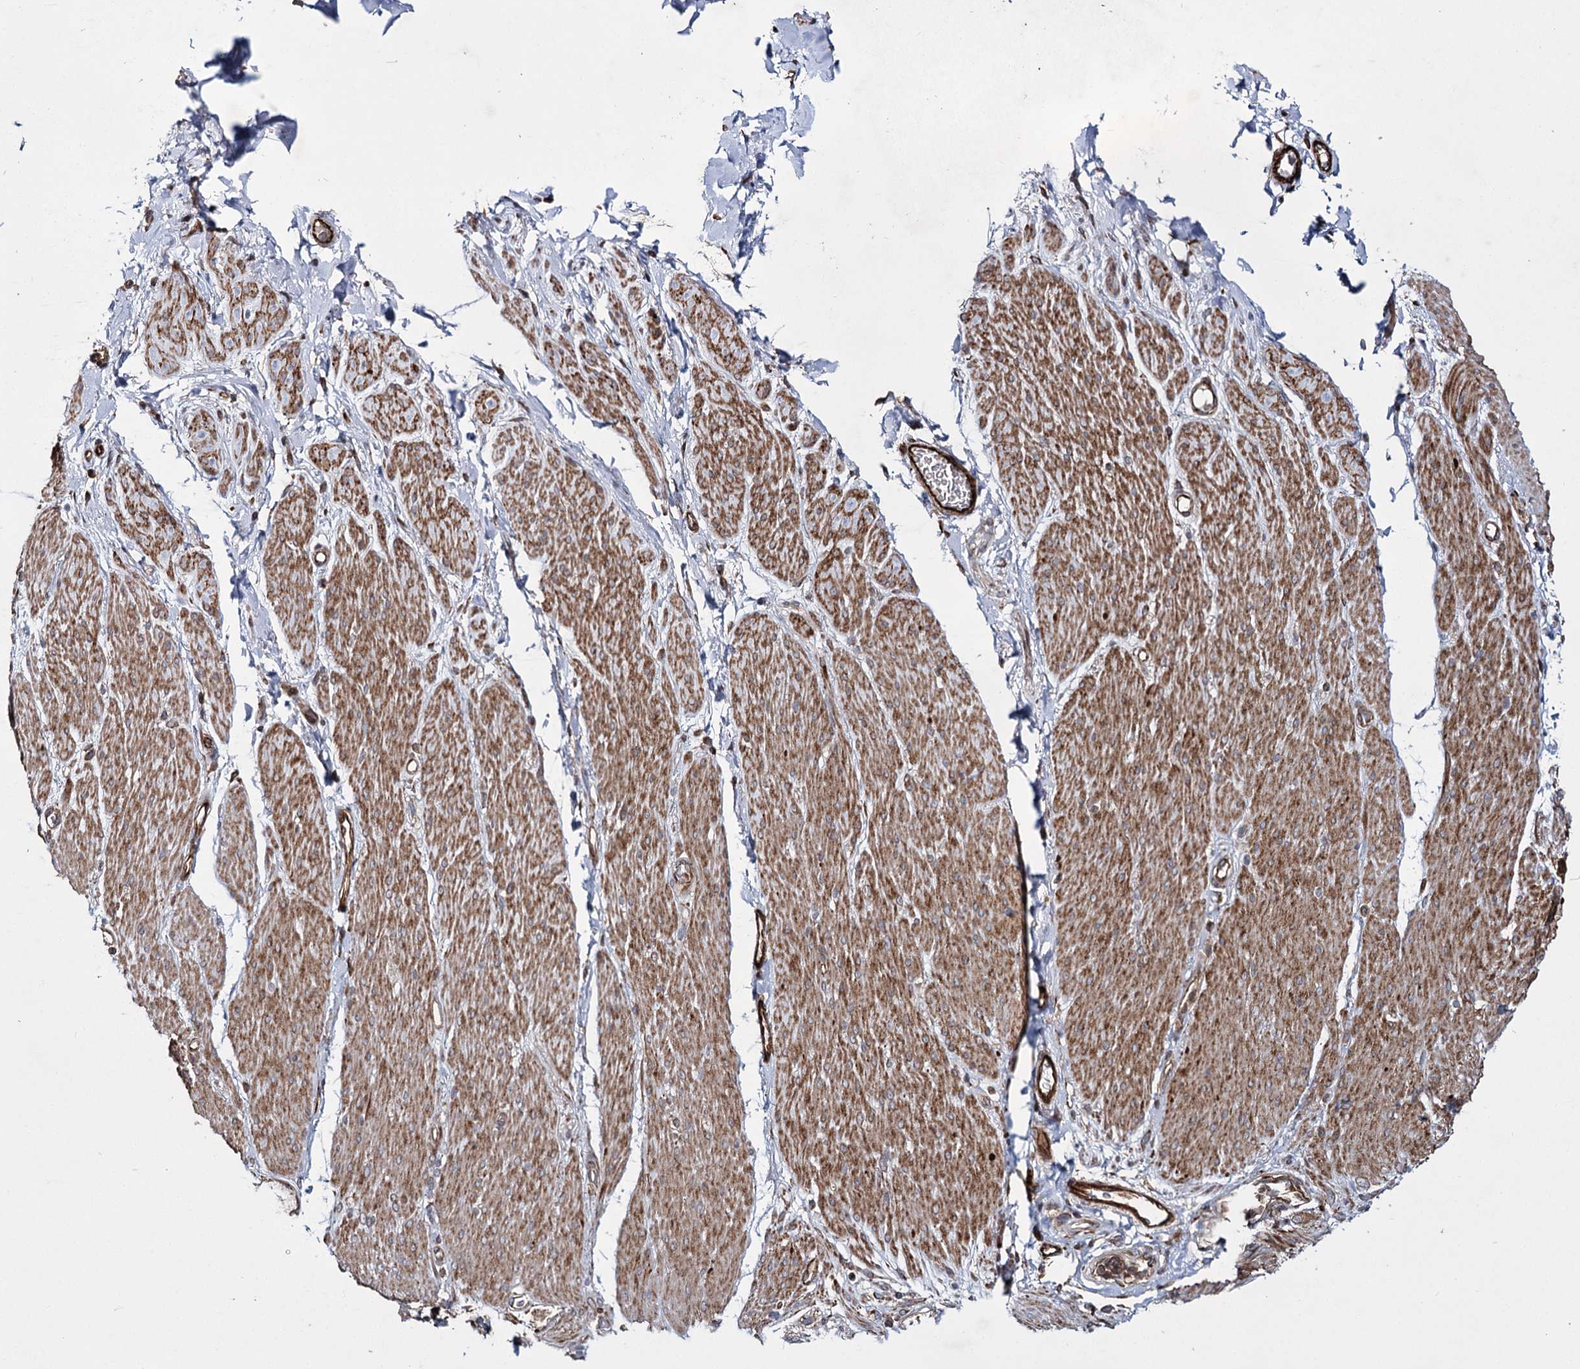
{"staining": {"intensity": "negative", "quantity": "none", "location": "none"}, "tissue": "adipose tissue", "cell_type": "Adipocytes", "image_type": "normal", "snomed": [{"axis": "morphology", "description": "Normal tissue, NOS"}, {"axis": "topography", "description": "Colon"}, {"axis": "topography", "description": "Peripheral nerve tissue"}], "caption": "The photomicrograph shows no staining of adipocytes in normal adipose tissue.", "gene": "HECTD2", "patient": {"sex": "female", "age": 61}}